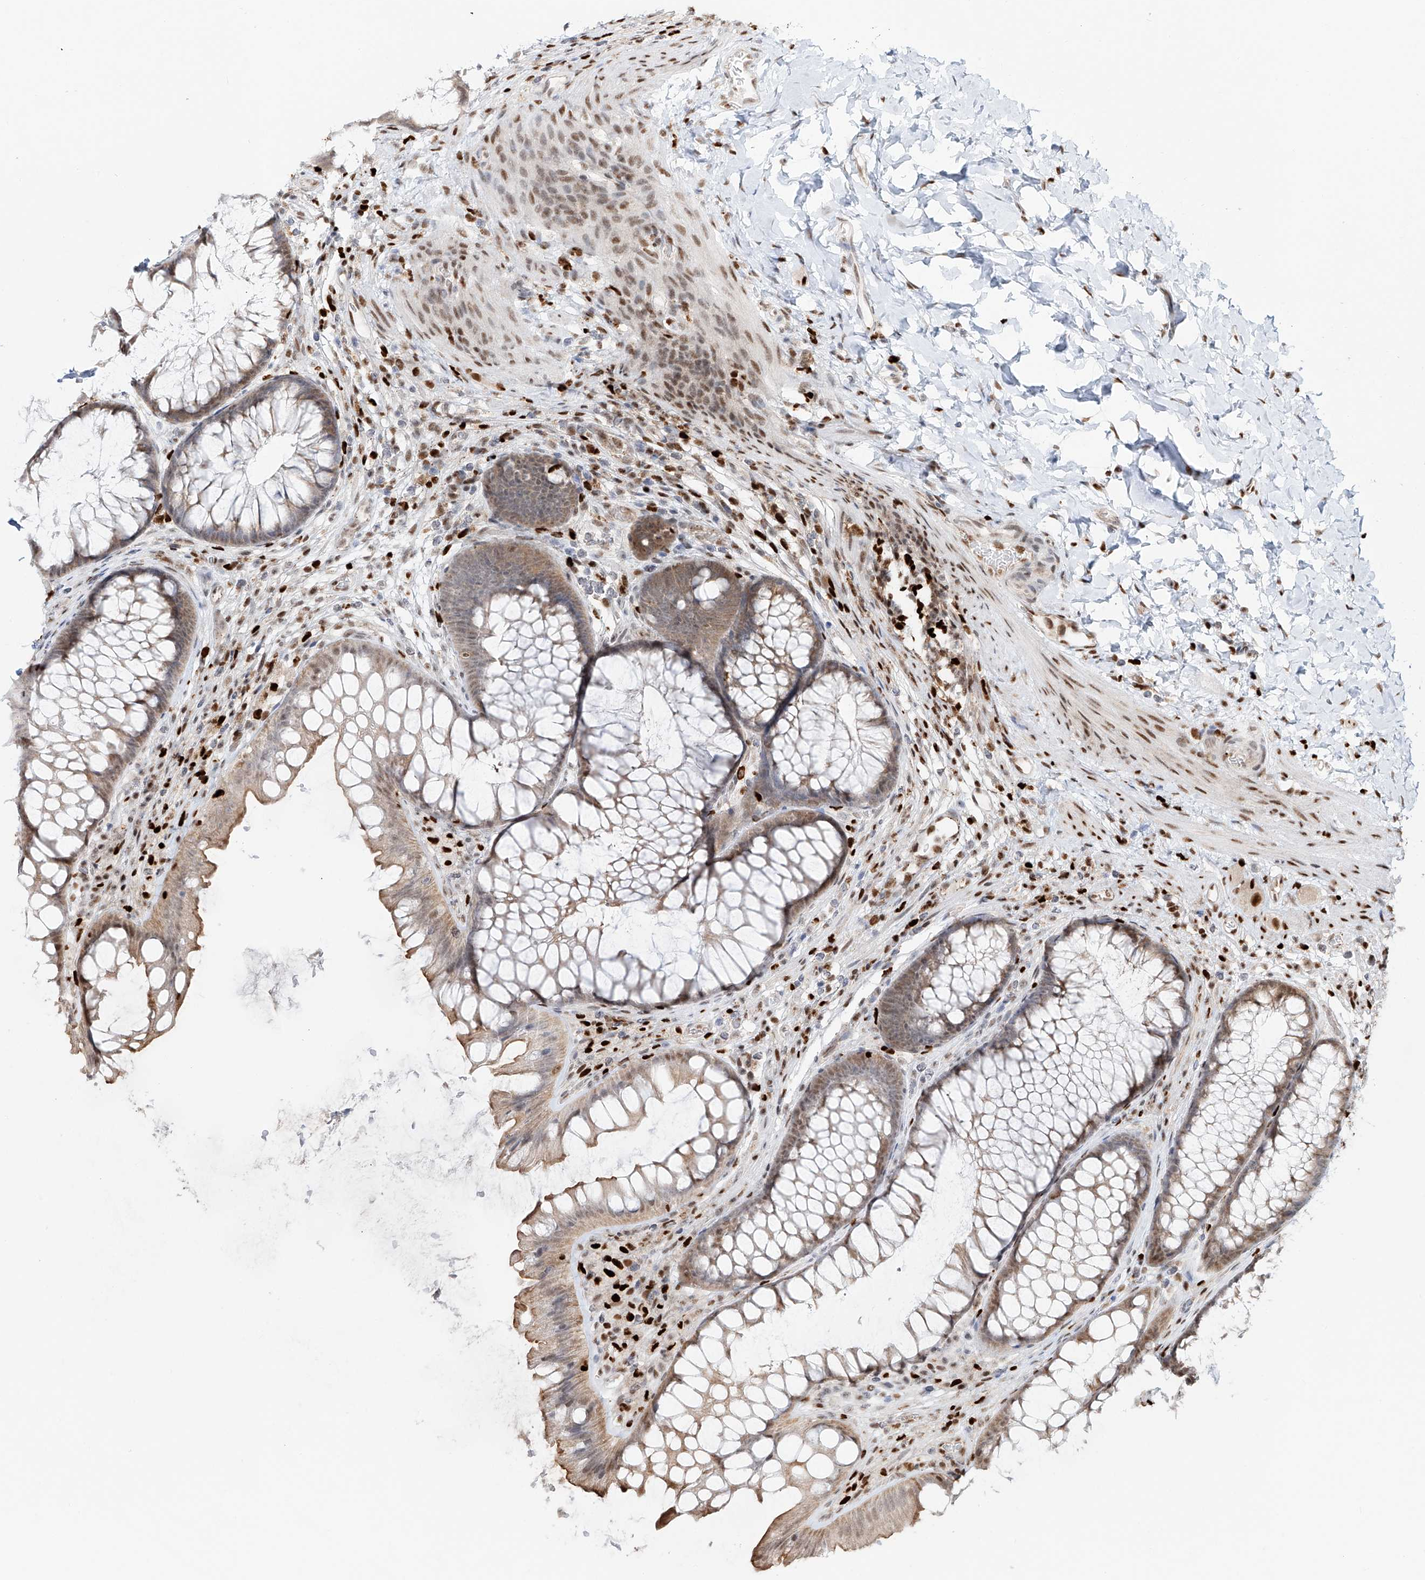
{"staining": {"intensity": "weak", "quantity": ">75%", "location": "cytoplasmic/membranous"}, "tissue": "colon", "cell_type": "Endothelial cells", "image_type": "normal", "snomed": [{"axis": "morphology", "description": "Normal tissue, NOS"}, {"axis": "topography", "description": "Colon"}], "caption": "This histopathology image demonstrates IHC staining of benign human colon, with low weak cytoplasmic/membranous staining in approximately >75% of endothelial cells.", "gene": "DZIP1L", "patient": {"sex": "female", "age": 62}}